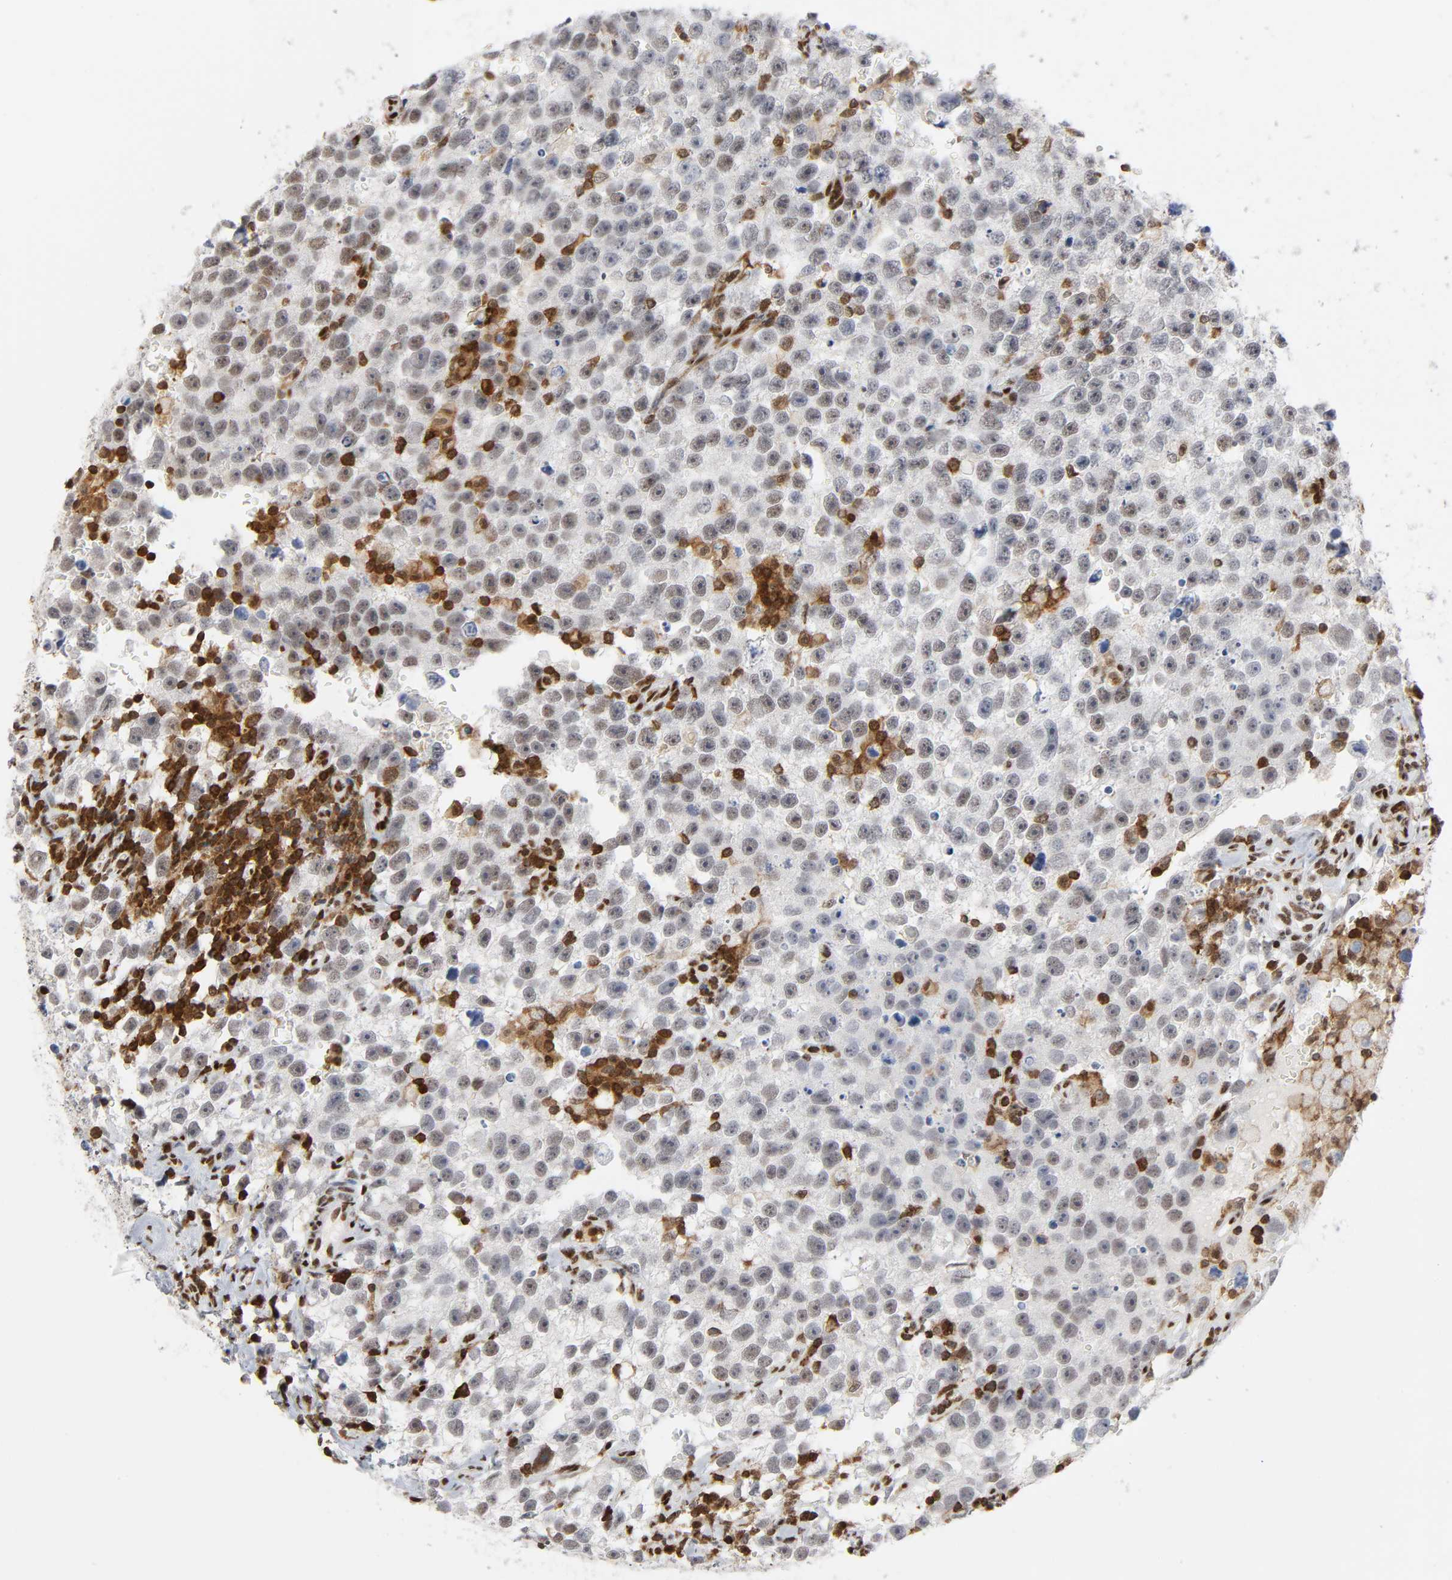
{"staining": {"intensity": "moderate", "quantity": "<25%", "location": "nuclear"}, "tissue": "testis cancer", "cell_type": "Tumor cells", "image_type": "cancer", "snomed": [{"axis": "morphology", "description": "Seminoma, NOS"}, {"axis": "topography", "description": "Testis"}], "caption": "Protein staining of testis cancer (seminoma) tissue demonstrates moderate nuclear staining in about <25% of tumor cells.", "gene": "WAS", "patient": {"sex": "male", "age": 33}}